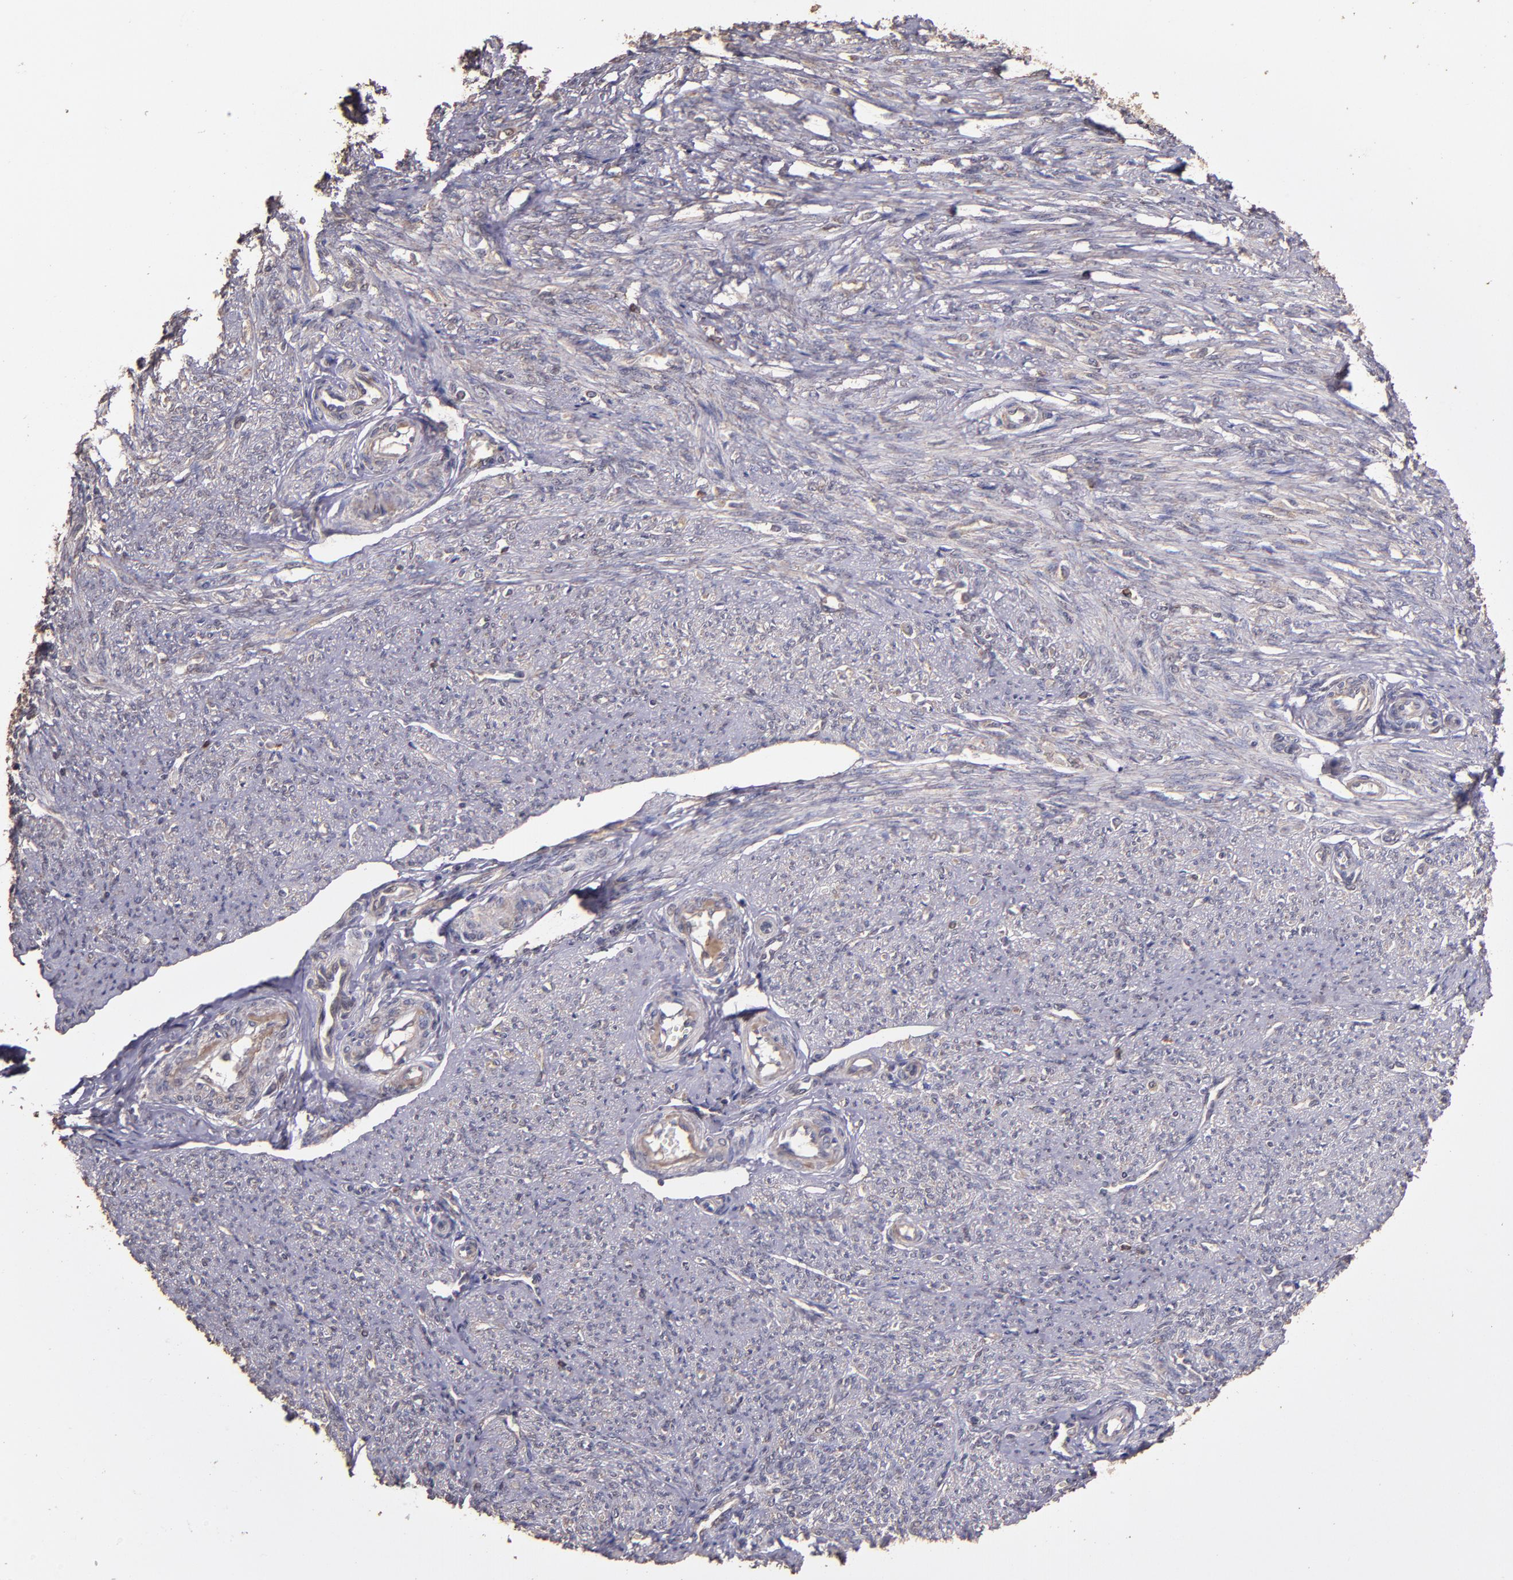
{"staining": {"intensity": "weak", "quantity": "<25%", "location": "cytoplasmic/membranous,nuclear"}, "tissue": "smooth muscle", "cell_type": "Smooth muscle cells", "image_type": "normal", "snomed": [{"axis": "morphology", "description": "Normal tissue, NOS"}, {"axis": "topography", "description": "Smooth muscle"}], "caption": "Smooth muscle stained for a protein using immunohistochemistry (IHC) reveals no expression smooth muscle cells.", "gene": "HECTD1", "patient": {"sex": "female", "age": 65}}